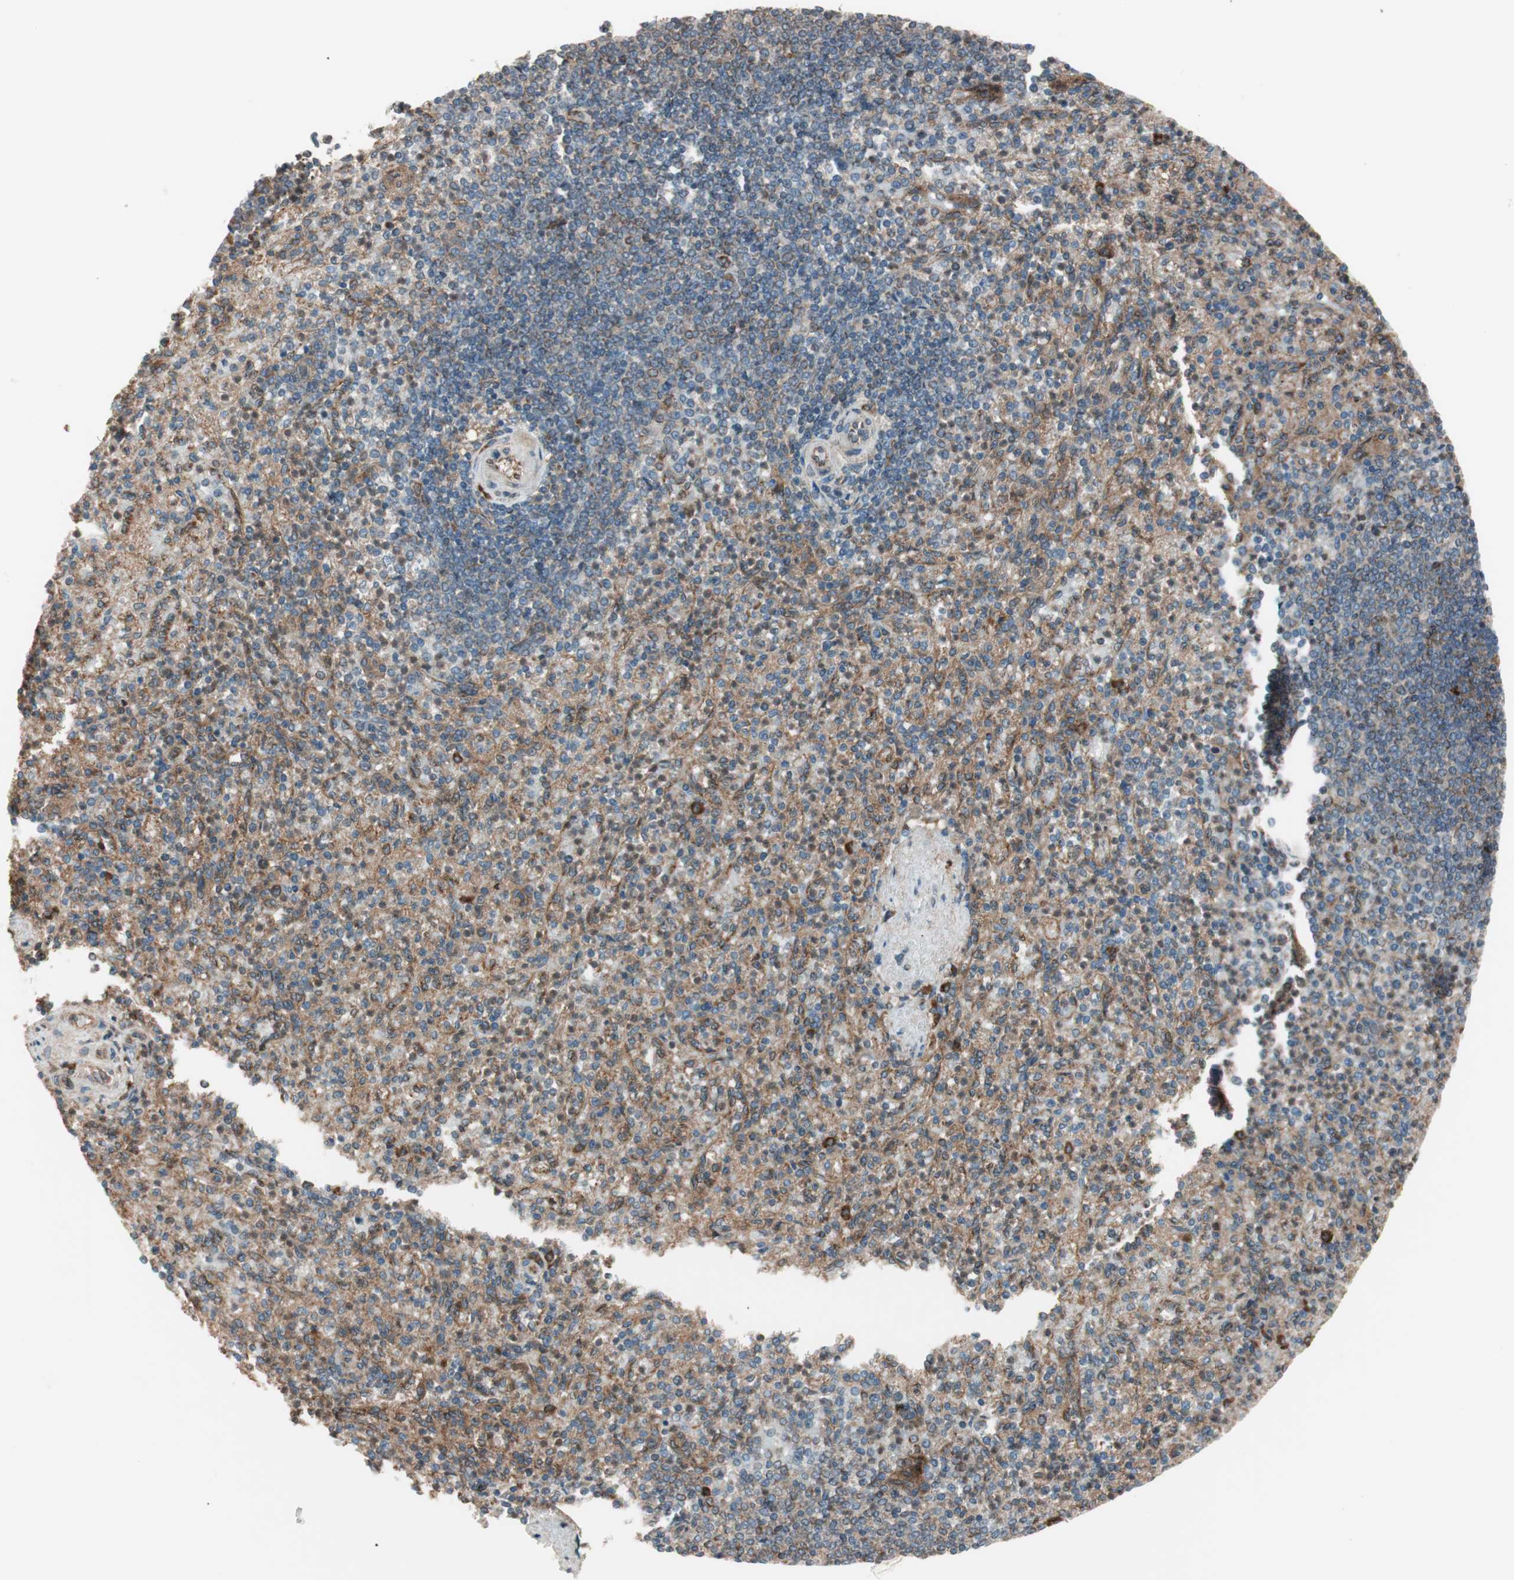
{"staining": {"intensity": "moderate", "quantity": ">75%", "location": "cytoplasmic/membranous"}, "tissue": "spleen", "cell_type": "Cells in red pulp", "image_type": "normal", "snomed": [{"axis": "morphology", "description": "Normal tissue, NOS"}, {"axis": "topography", "description": "Spleen"}], "caption": "This image reveals immunohistochemistry staining of normal human spleen, with medium moderate cytoplasmic/membranous staining in approximately >75% of cells in red pulp.", "gene": "RAB5A", "patient": {"sex": "female", "age": 74}}